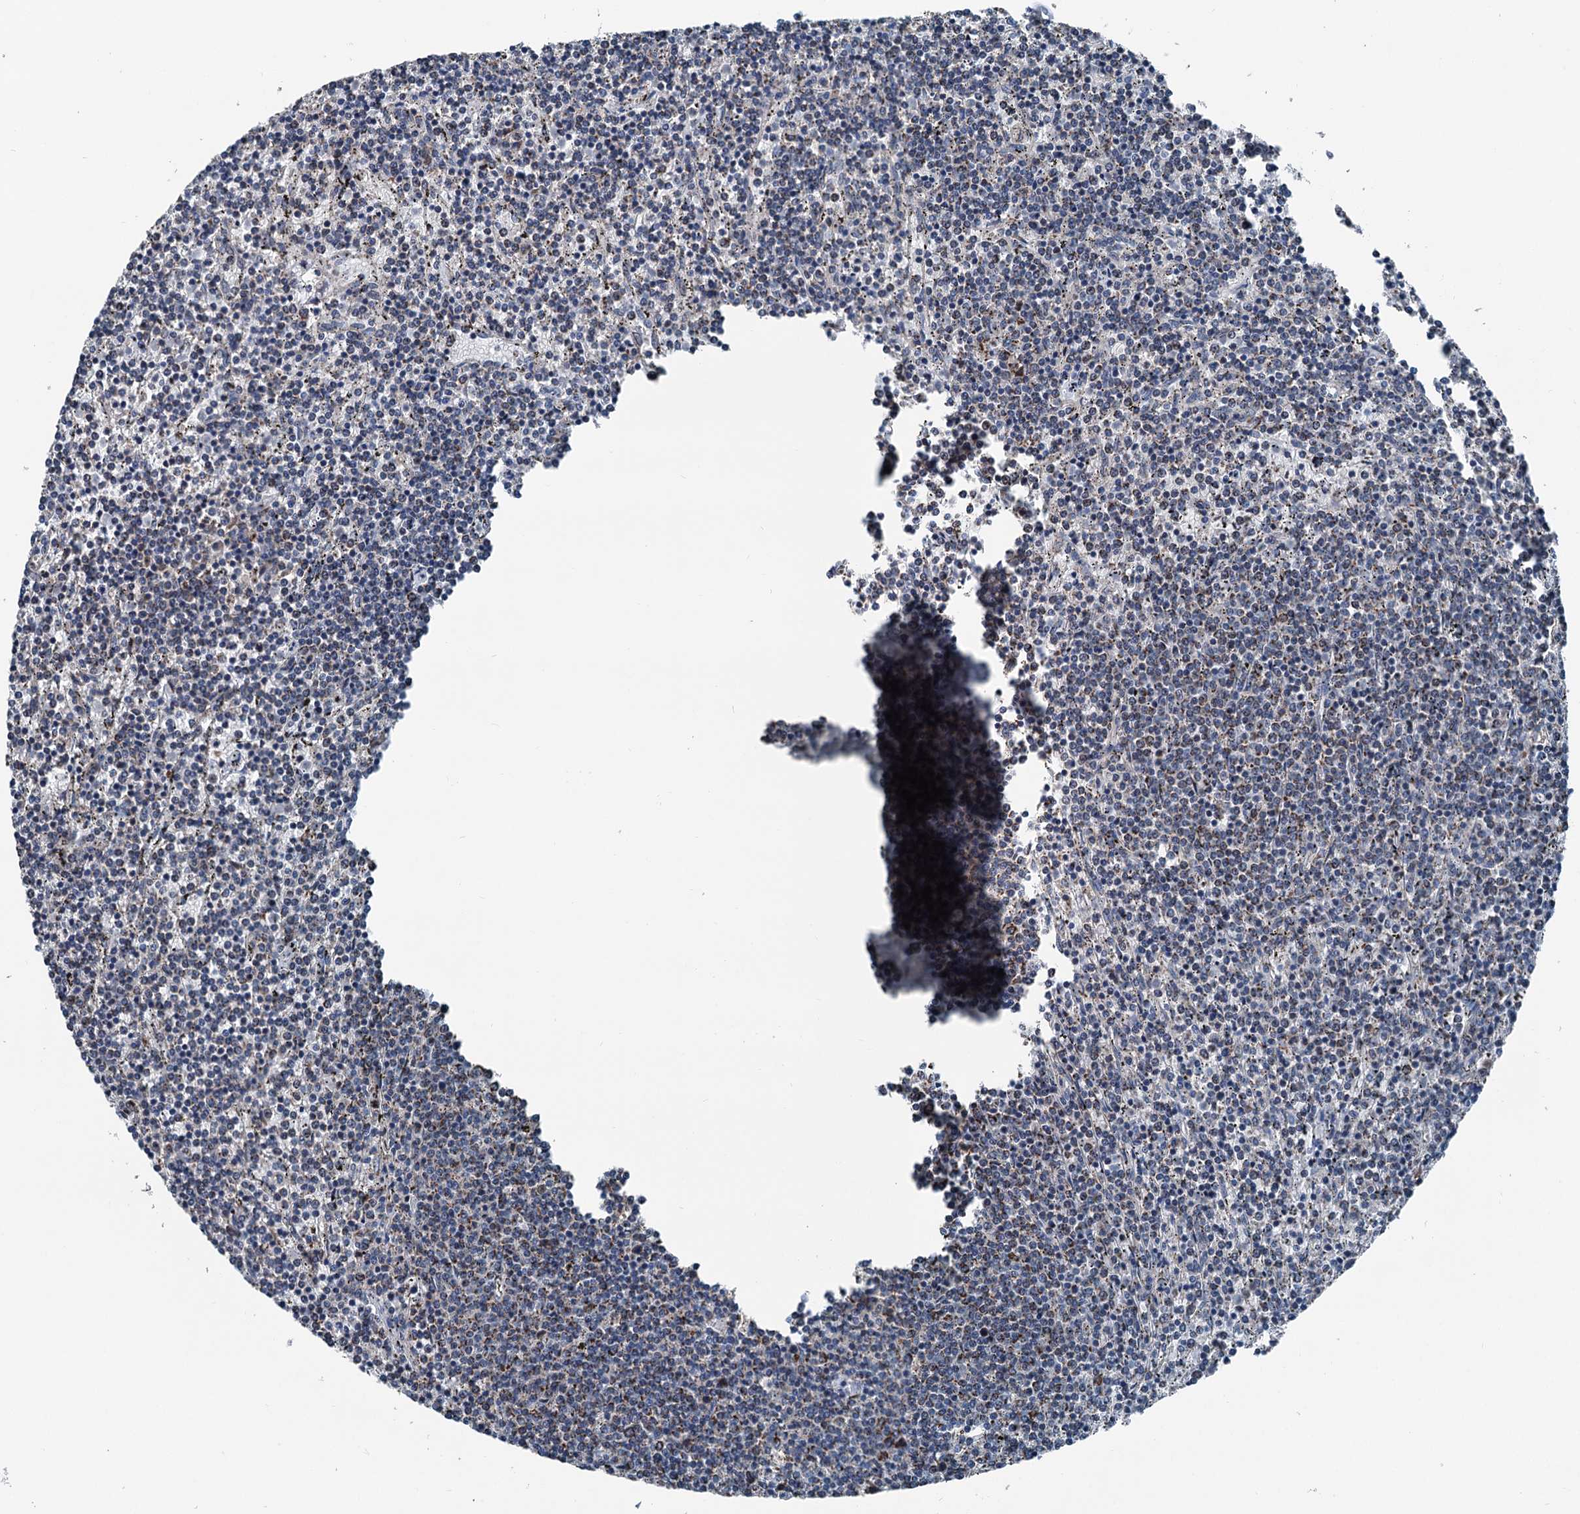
{"staining": {"intensity": "weak", "quantity": "25%-75%", "location": "cytoplasmic/membranous"}, "tissue": "lymphoma", "cell_type": "Tumor cells", "image_type": "cancer", "snomed": [{"axis": "morphology", "description": "Malignant lymphoma, non-Hodgkin's type, Low grade"}, {"axis": "topography", "description": "Spleen"}], "caption": "A high-resolution micrograph shows immunohistochemistry staining of low-grade malignant lymphoma, non-Hodgkin's type, which shows weak cytoplasmic/membranous expression in approximately 25%-75% of tumor cells. (DAB = brown stain, brightfield microscopy at high magnification).", "gene": "TRPT1", "patient": {"sex": "female", "age": 50}}